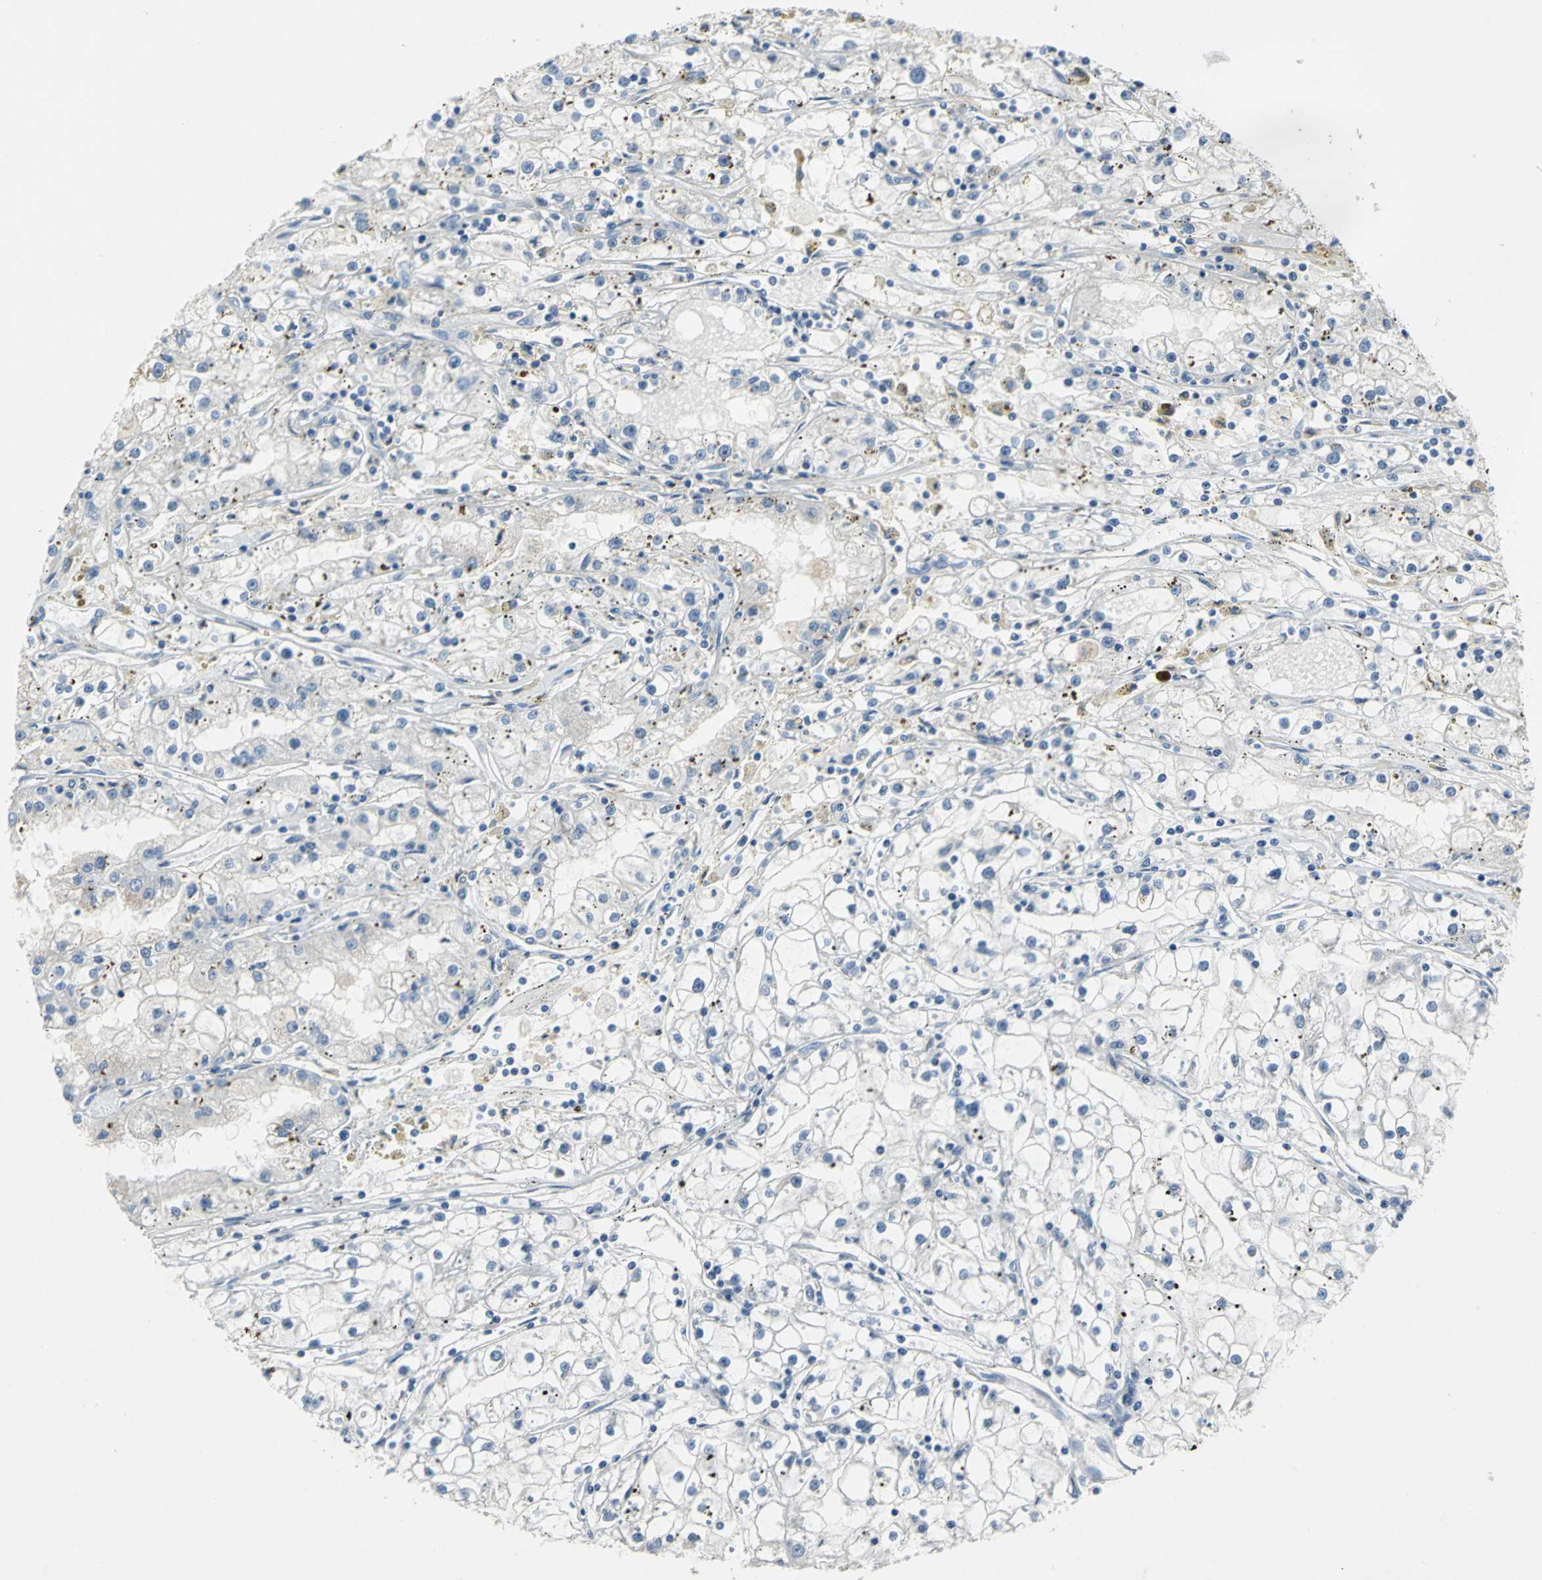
{"staining": {"intensity": "negative", "quantity": "none", "location": "none"}, "tissue": "renal cancer", "cell_type": "Tumor cells", "image_type": "cancer", "snomed": [{"axis": "morphology", "description": "Adenocarcinoma, NOS"}, {"axis": "topography", "description": "Kidney"}], "caption": "Immunohistochemistry micrograph of renal cancer stained for a protein (brown), which displays no positivity in tumor cells.", "gene": "PTGDS", "patient": {"sex": "male", "age": 56}}